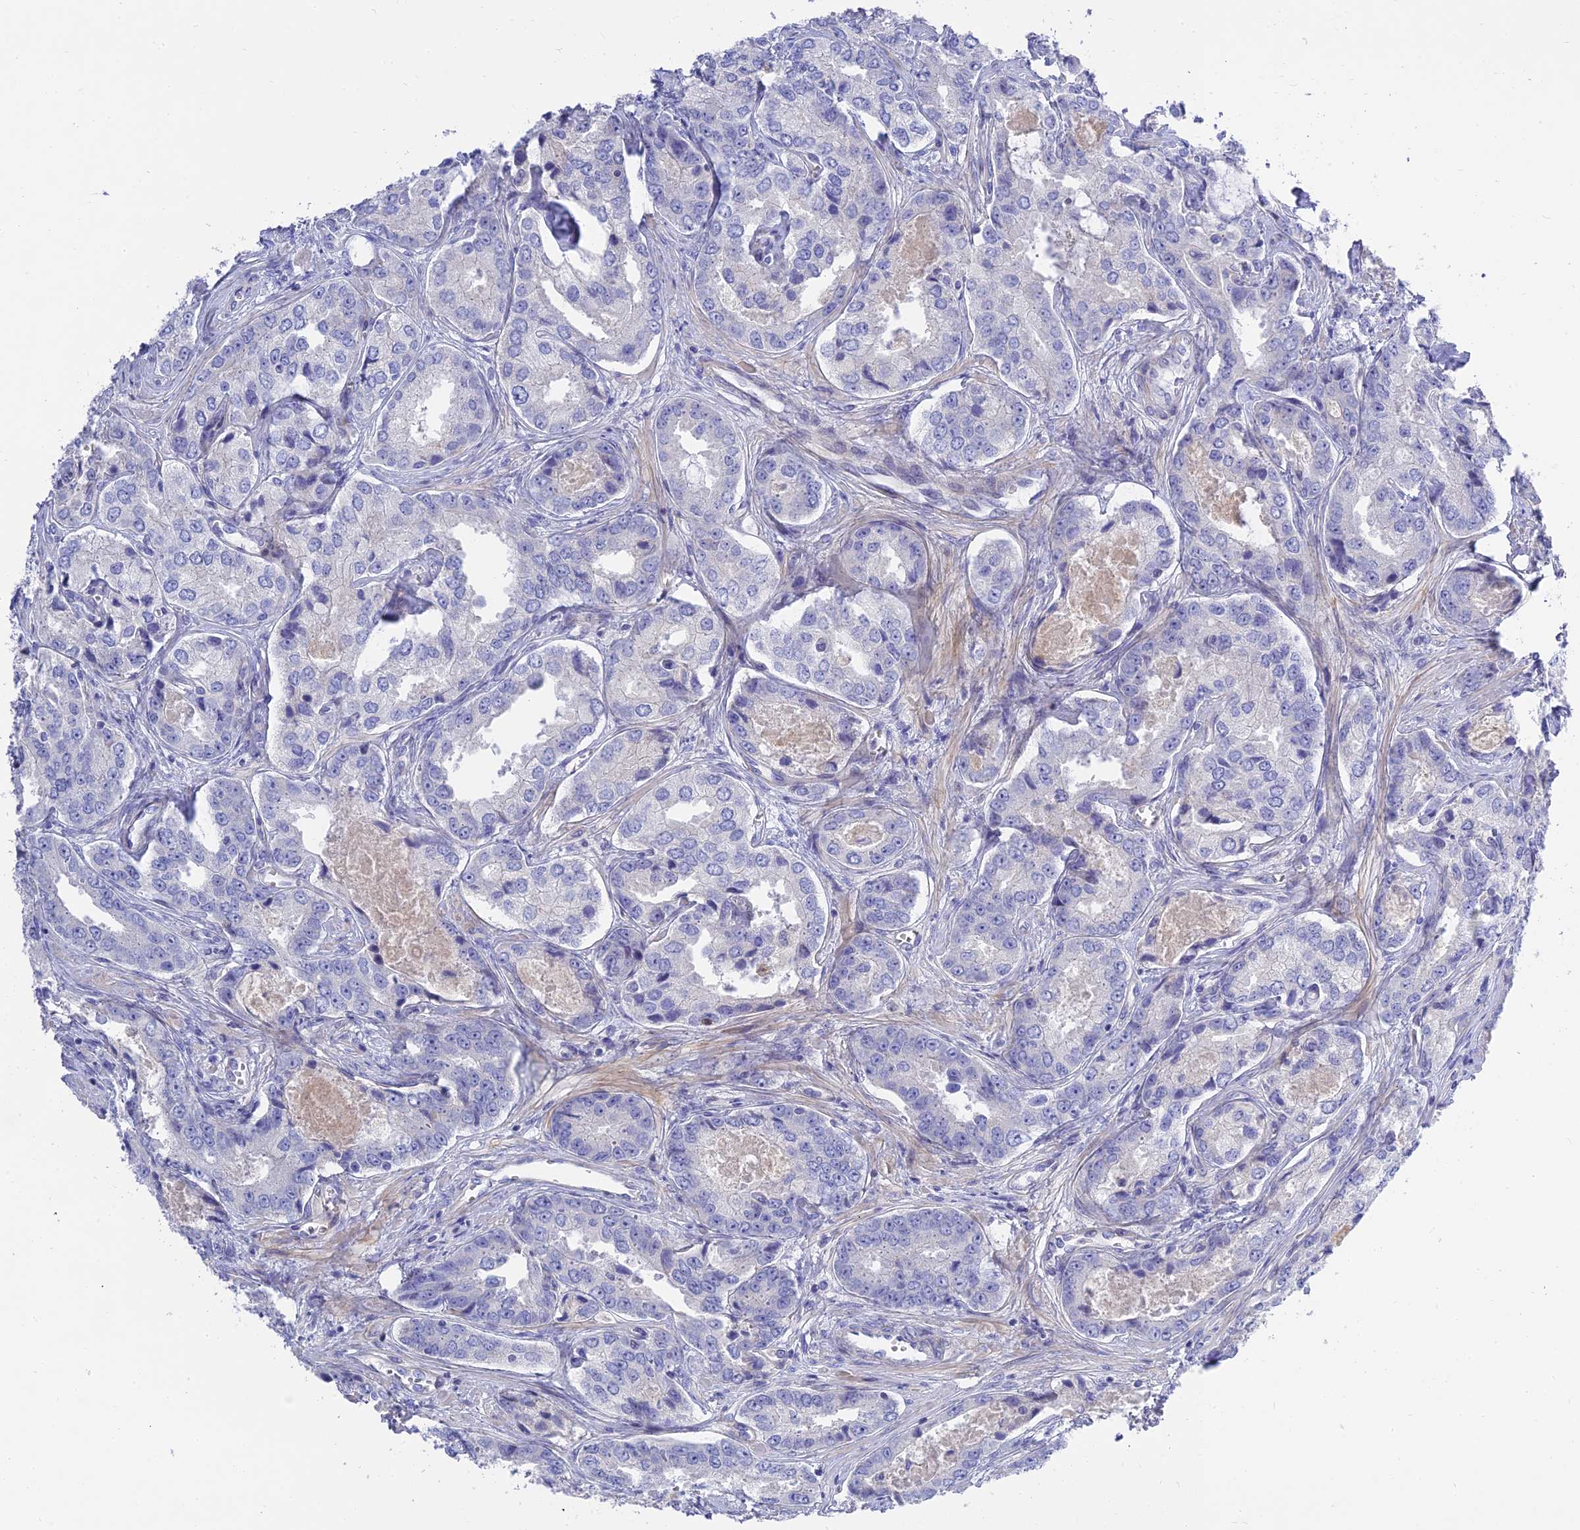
{"staining": {"intensity": "negative", "quantity": "none", "location": "none"}, "tissue": "prostate cancer", "cell_type": "Tumor cells", "image_type": "cancer", "snomed": [{"axis": "morphology", "description": "Adenocarcinoma, Low grade"}, {"axis": "topography", "description": "Prostate"}], "caption": "Immunohistochemistry micrograph of prostate adenocarcinoma (low-grade) stained for a protein (brown), which shows no positivity in tumor cells.", "gene": "MBD3L1", "patient": {"sex": "male", "age": 68}}